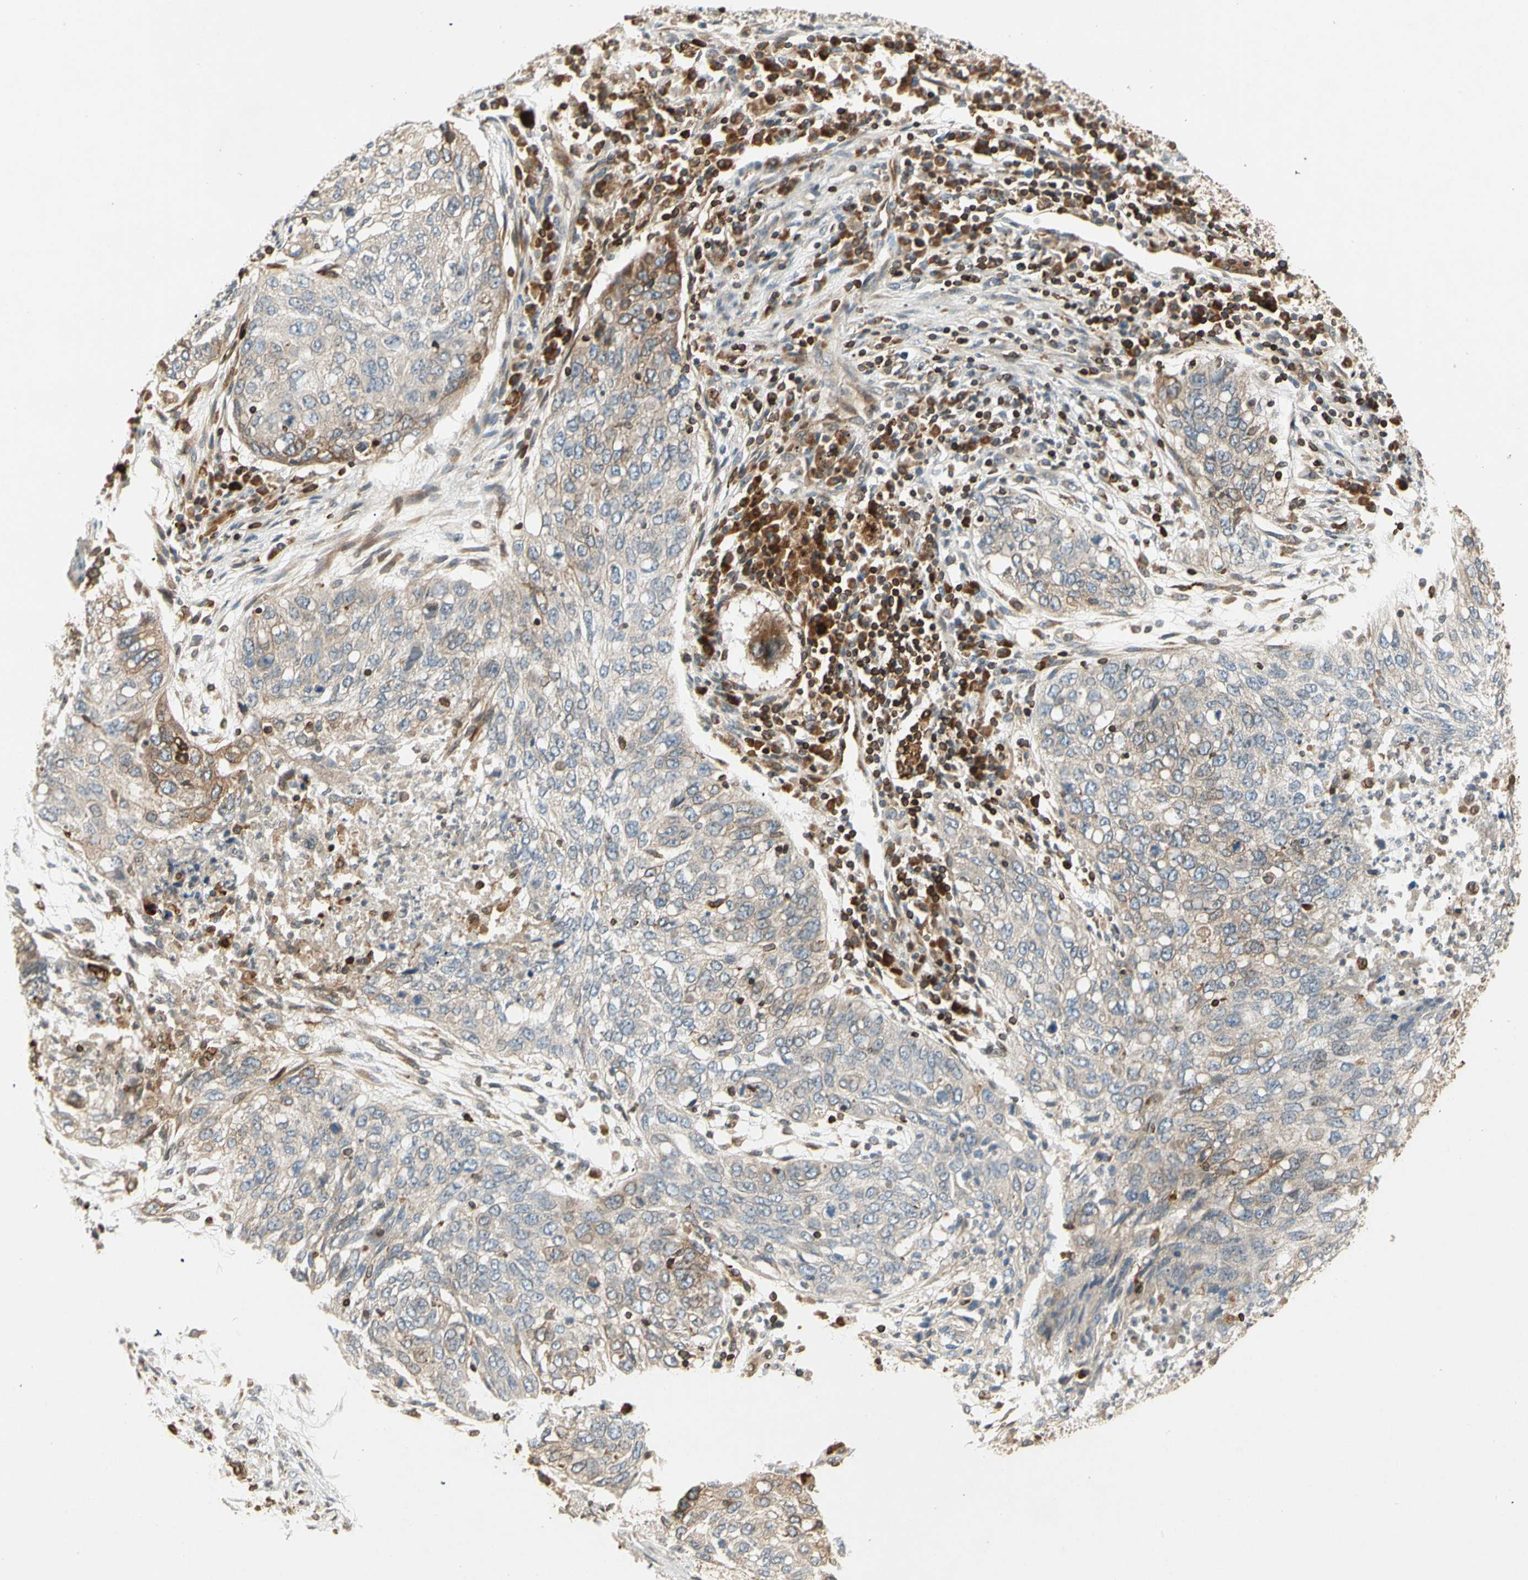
{"staining": {"intensity": "moderate", "quantity": "25%-75%", "location": "cytoplasmic/membranous"}, "tissue": "lung cancer", "cell_type": "Tumor cells", "image_type": "cancer", "snomed": [{"axis": "morphology", "description": "Squamous cell carcinoma, NOS"}, {"axis": "topography", "description": "Lung"}], "caption": "Lung cancer stained for a protein reveals moderate cytoplasmic/membranous positivity in tumor cells. (DAB IHC with brightfield microscopy, high magnification).", "gene": "TAPBP", "patient": {"sex": "female", "age": 63}}